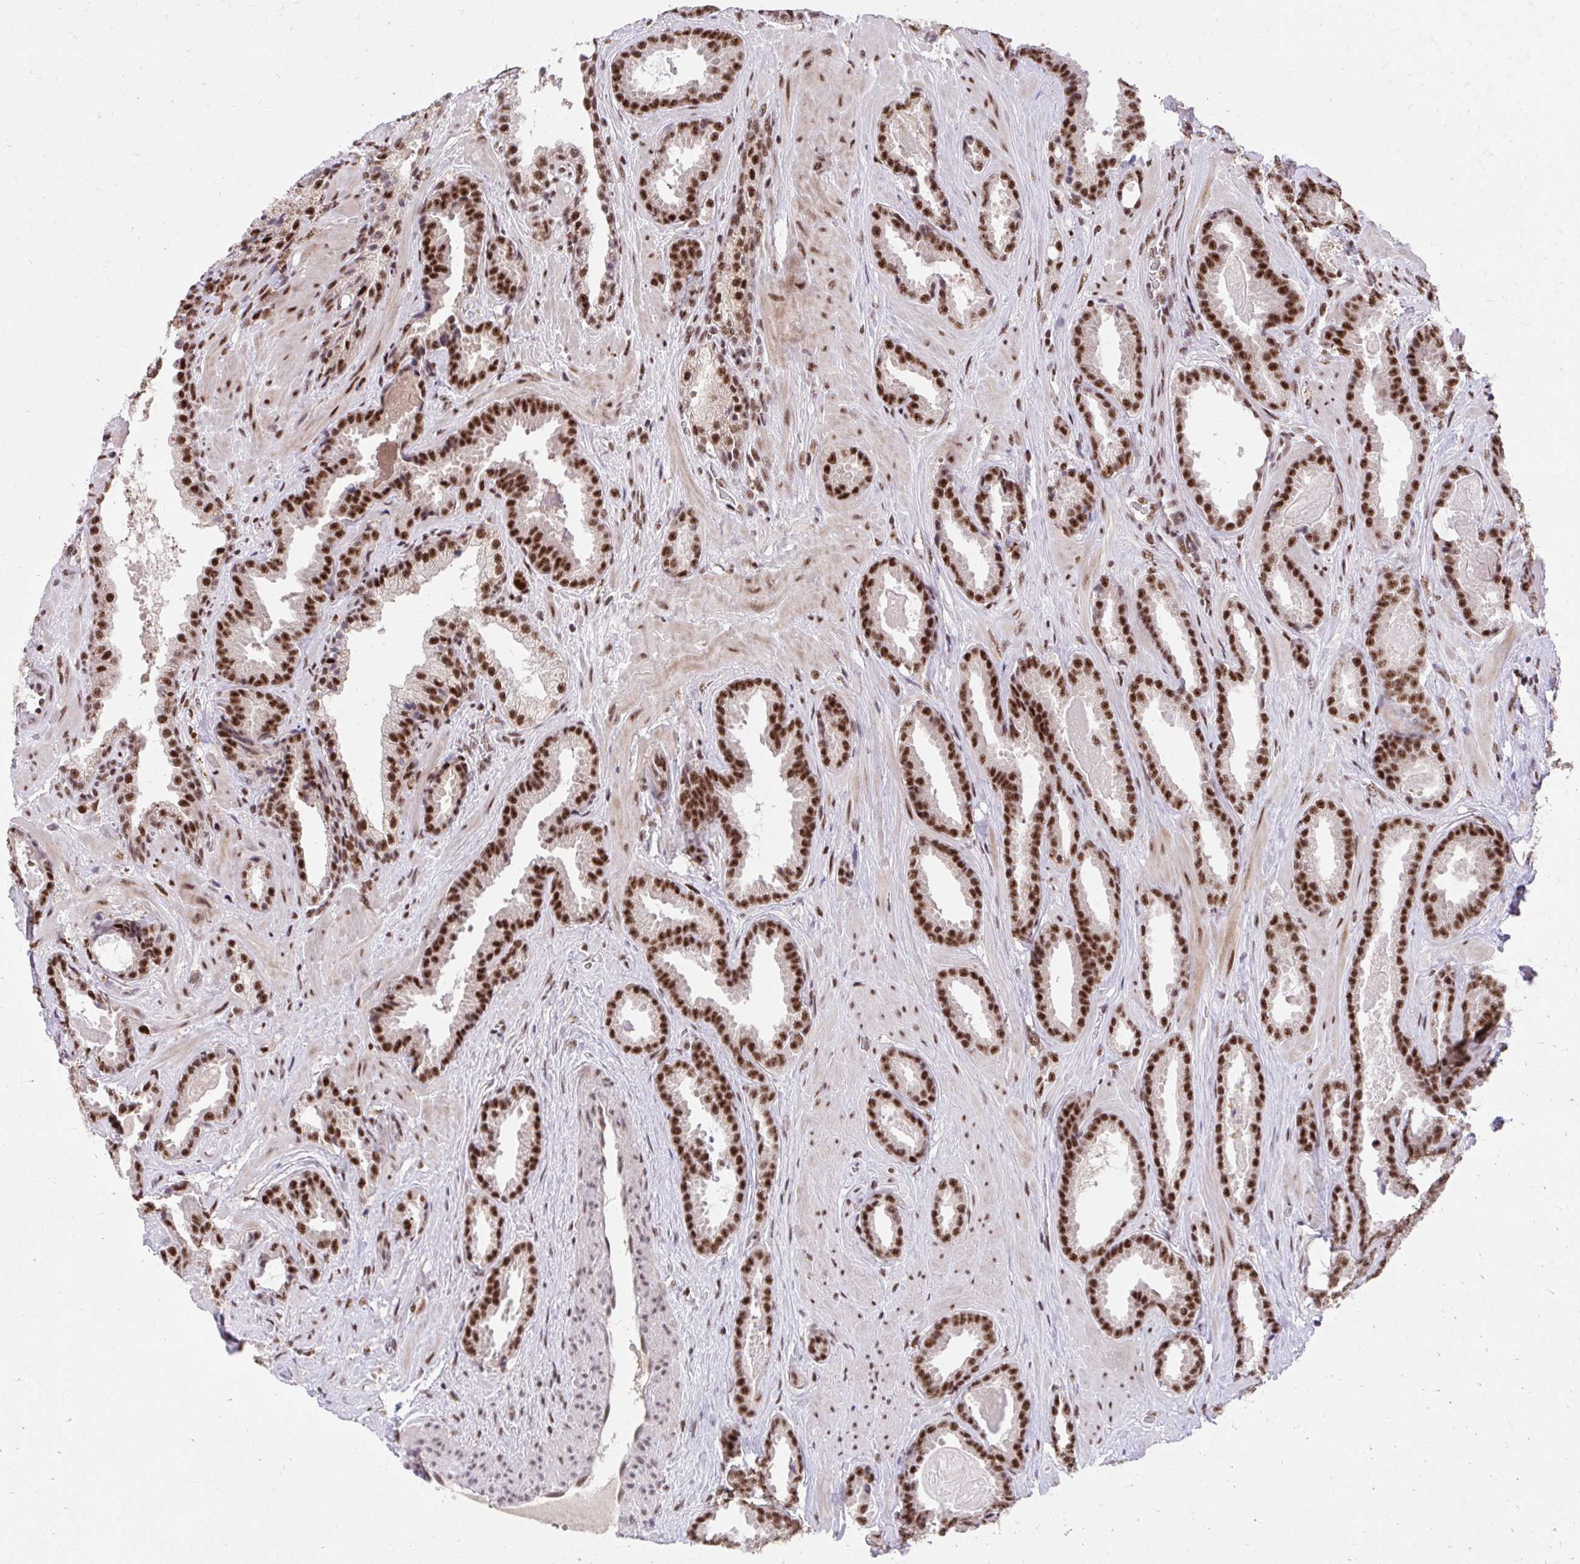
{"staining": {"intensity": "strong", "quantity": ">75%", "location": "nuclear"}, "tissue": "prostate cancer", "cell_type": "Tumor cells", "image_type": "cancer", "snomed": [{"axis": "morphology", "description": "Adenocarcinoma, Low grade"}, {"axis": "topography", "description": "Prostate"}], "caption": "A micrograph of prostate cancer stained for a protein displays strong nuclear brown staining in tumor cells. (DAB (3,3'-diaminobenzidine) = brown stain, brightfield microscopy at high magnification).", "gene": "SYNE4", "patient": {"sex": "male", "age": 62}}